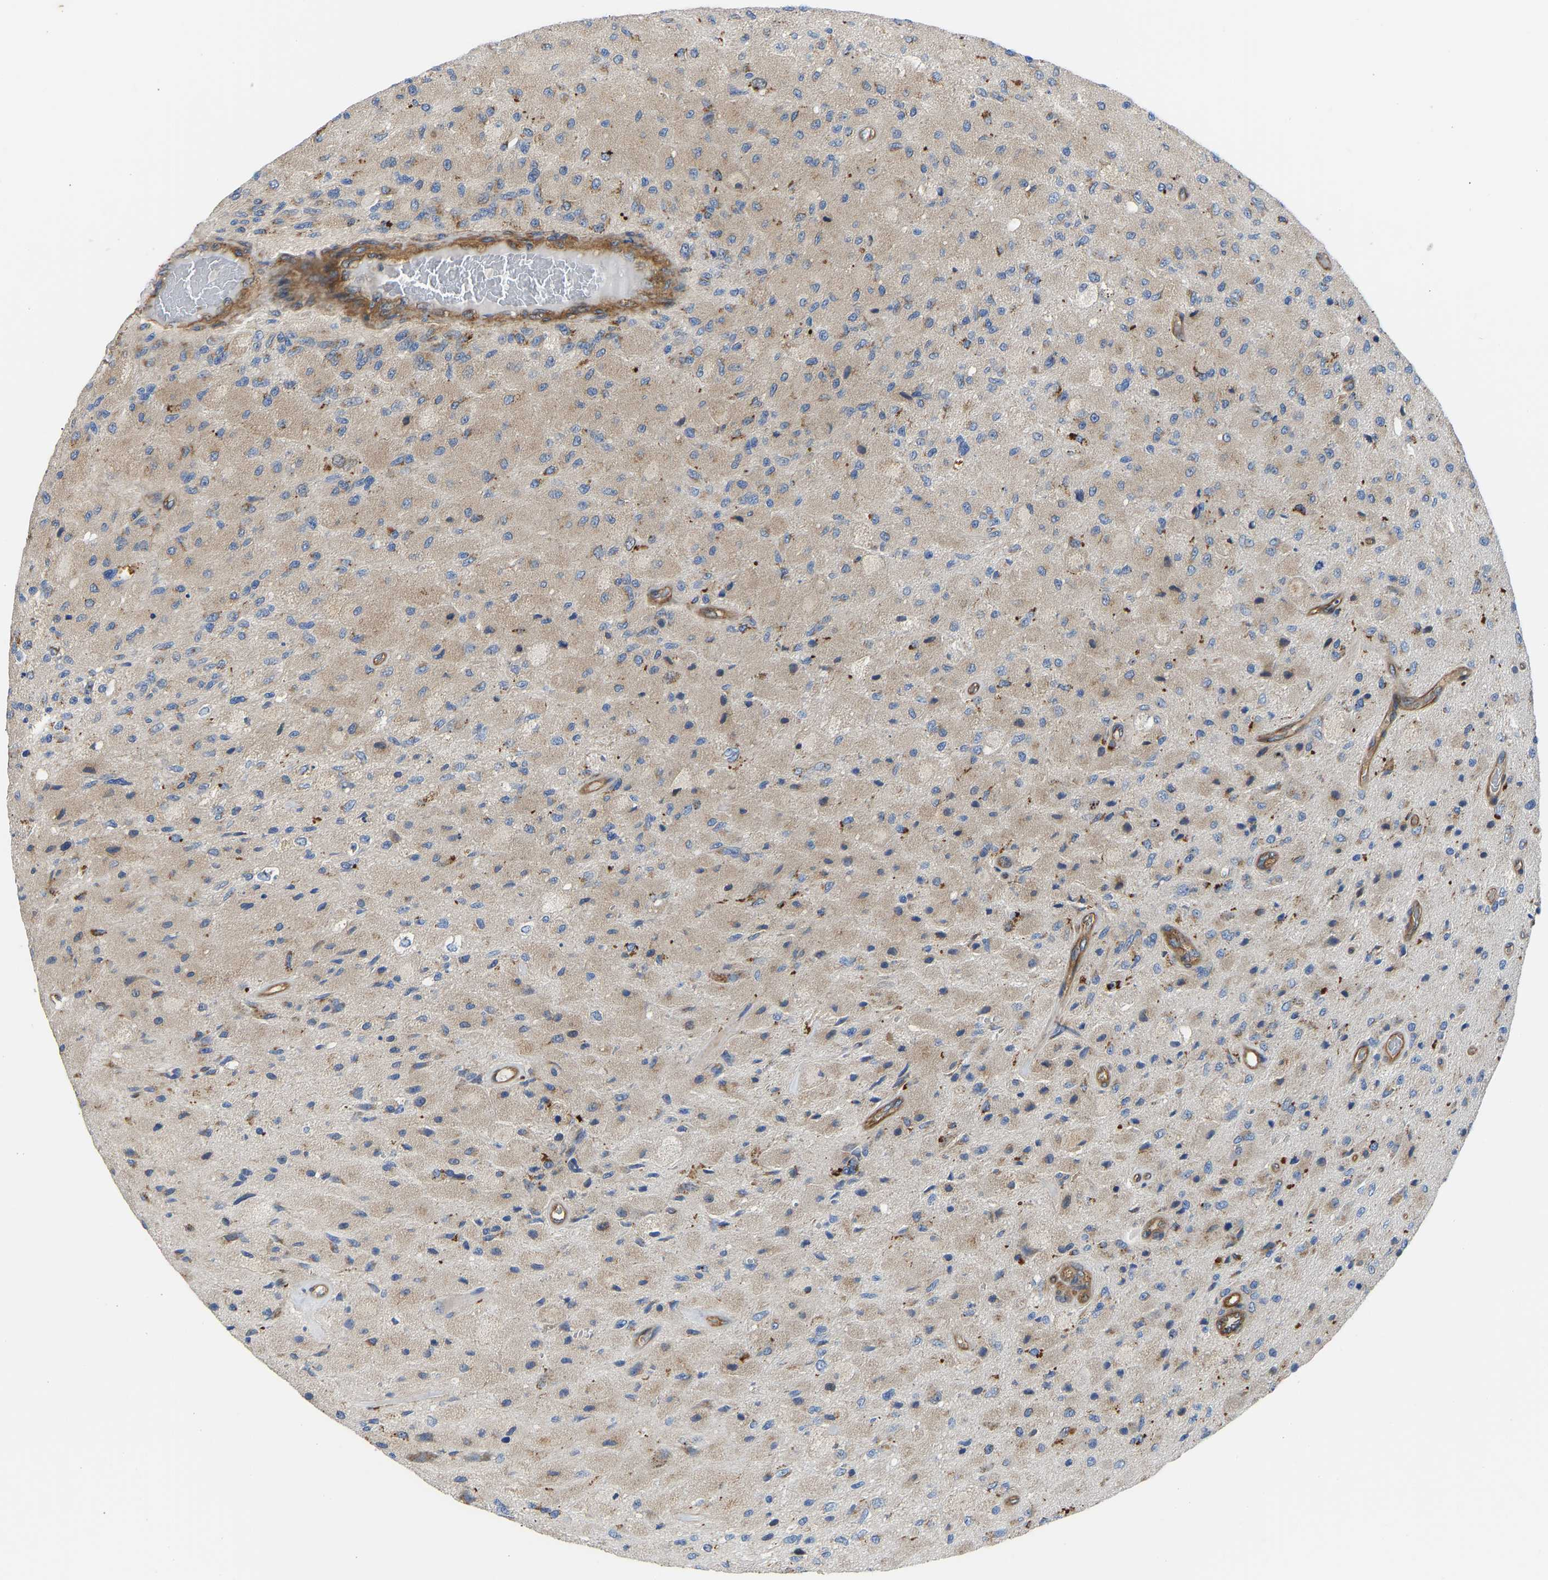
{"staining": {"intensity": "moderate", "quantity": "25%-75%", "location": "cytoplasmic/membranous"}, "tissue": "glioma", "cell_type": "Tumor cells", "image_type": "cancer", "snomed": [{"axis": "morphology", "description": "Normal tissue, NOS"}, {"axis": "morphology", "description": "Glioma, malignant, High grade"}, {"axis": "topography", "description": "Cerebral cortex"}], "caption": "Tumor cells reveal medium levels of moderate cytoplasmic/membranous expression in approximately 25%-75% of cells in high-grade glioma (malignant). (brown staining indicates protein expression, while blue staining denotes nuclei).", "gene": "MYO1C", "patient": {"sex": "male", "age": 77}}